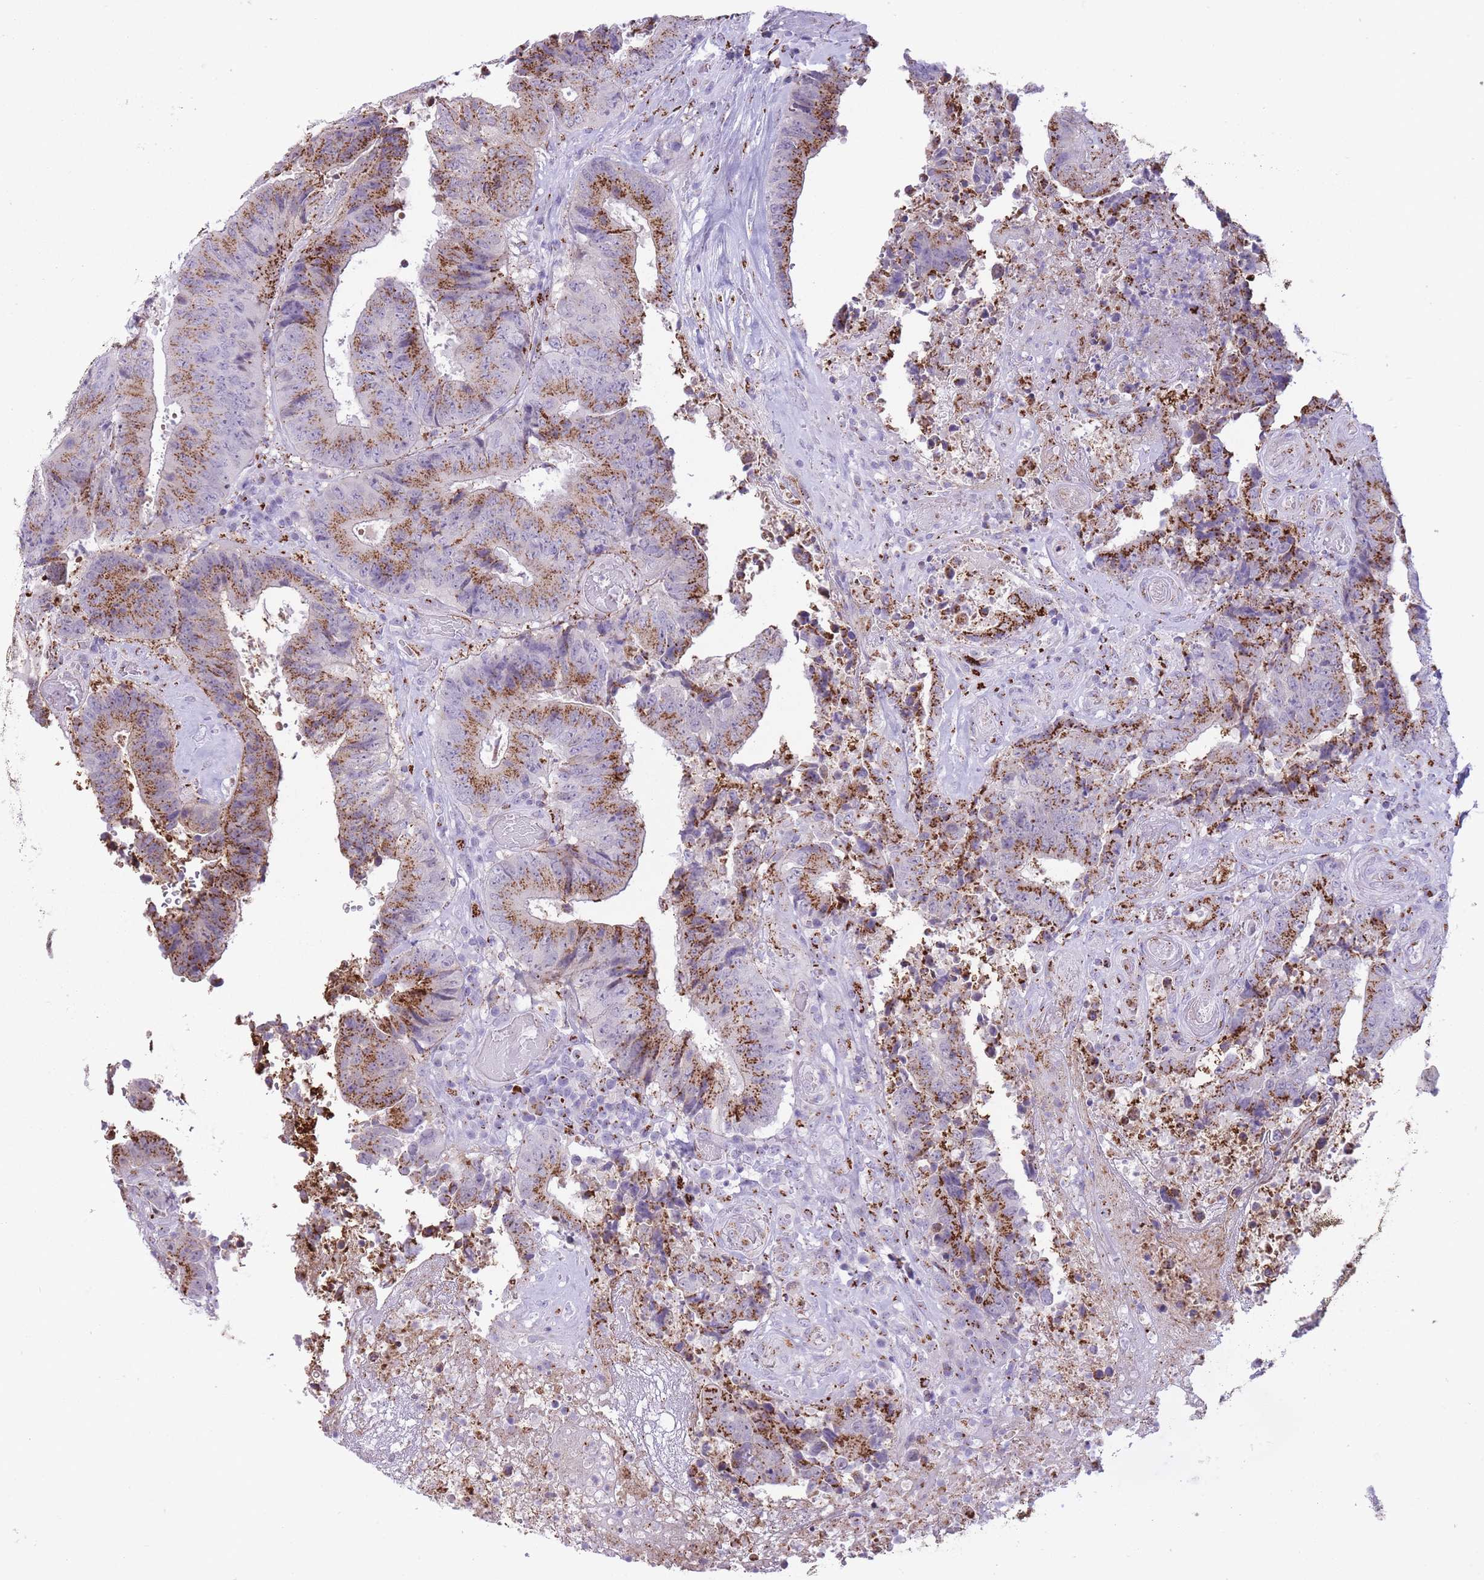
{"staining": {"intensity": "moderate", "quantity": ">75%", "location": "cytoplasmic/membranous"}, "tissue": "colorectal cancer", "cell_type": "Tumor cells", "image_type": "cancer", "snomed": [{"axis": "morphology", "description": "Adenocarcinoma, NOS"}, {"axis": "topography", "description": "Rectum"}], "caption": "The photomicrograph reveals immunohistochemical staining of colorectal adenocarcinoma. There is moderate cytoplasmic/membranous staining is identified in about >75% of tumor cells.", "gene": "B4GALT2", "patient": {"sex": "male", "age": 72}}